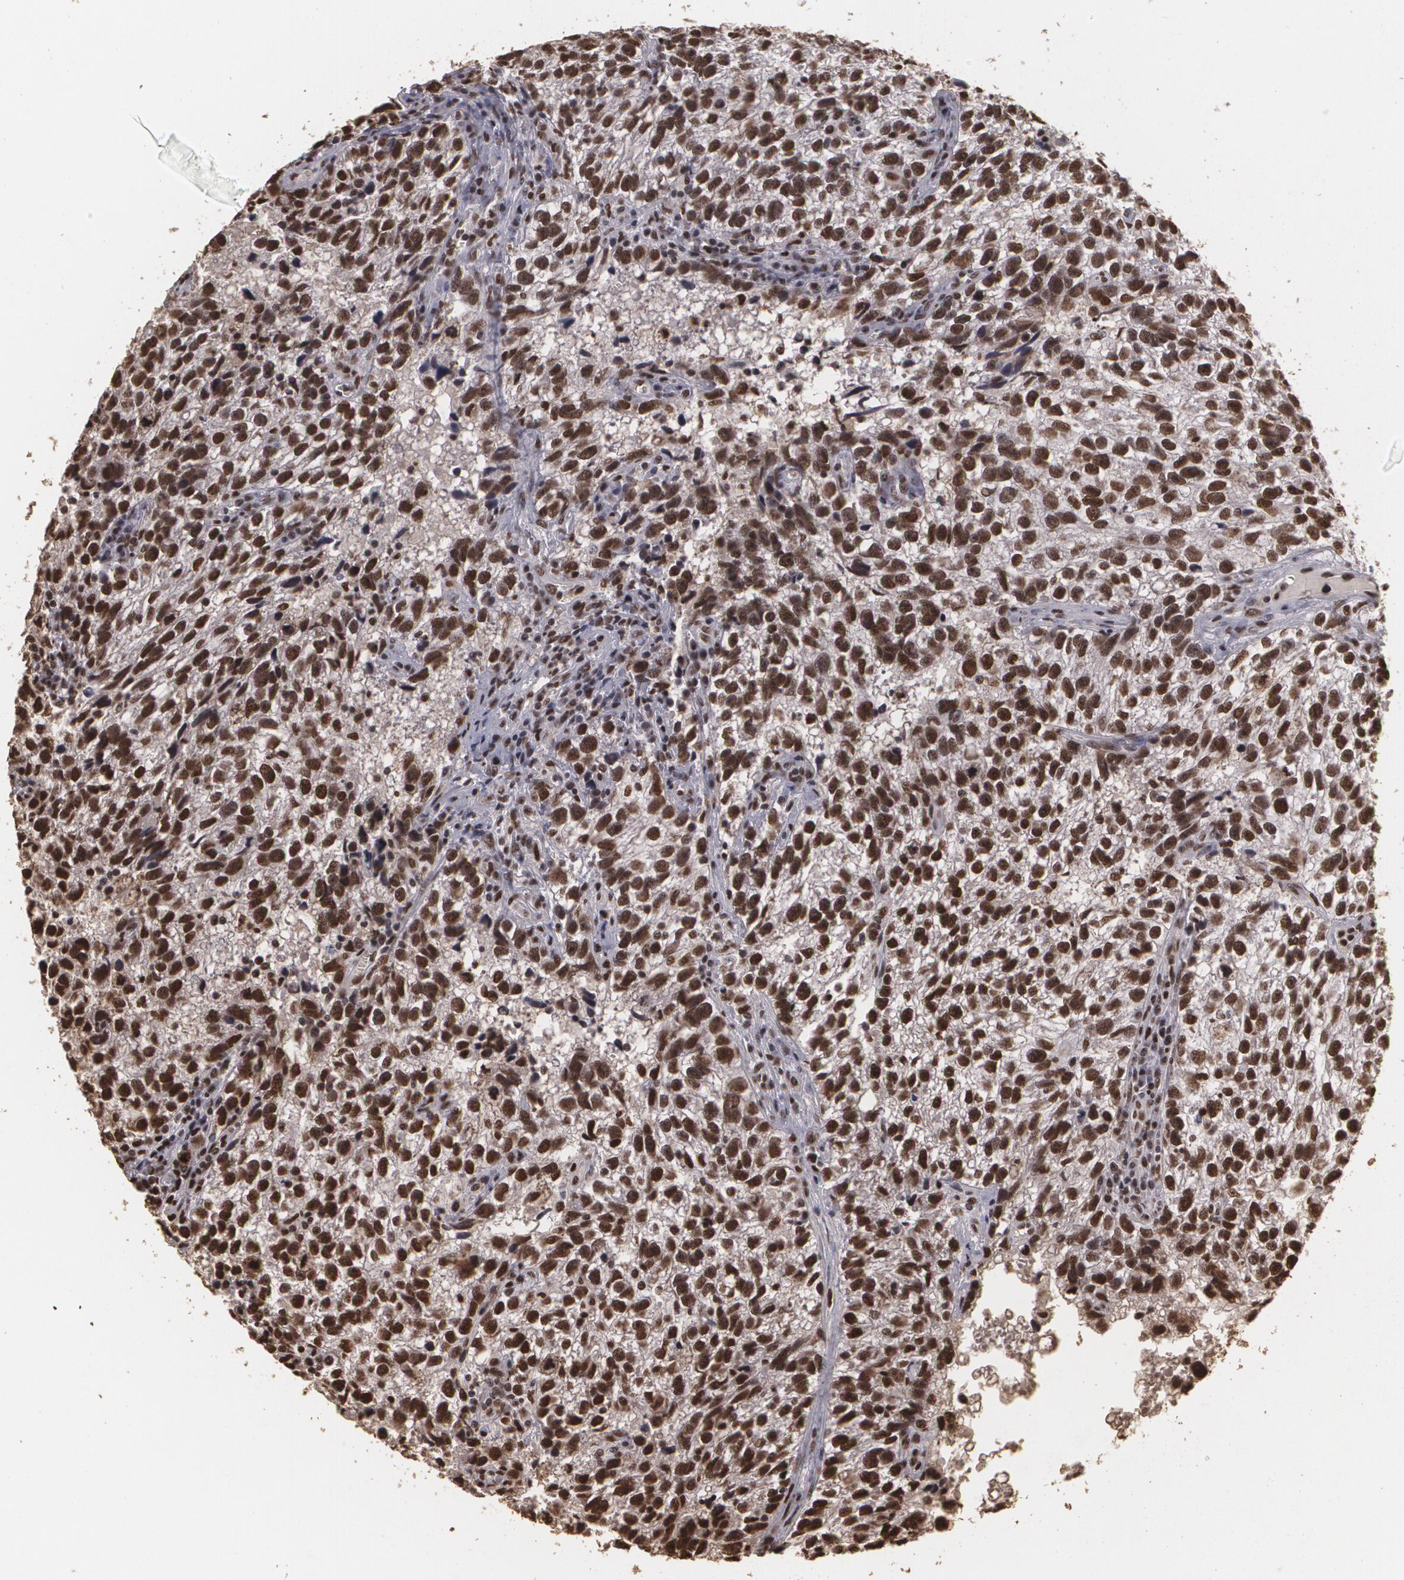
{"staining": {"intensity": "strong", "quantity": ">75%", "location": "cytoplasmic/membranous,nuclear"}, "tissue": "testis cancer", "cell_type": "Tumor cells", "image_type": "cancer", "snomed": [{"axis": "morphology", "description": "Seminoma, NOS"}, {"axis": "topography", "description": "Testis"}], "caption": "DAB (3,3'-diaminobenzidine) immunohistochemical staining of human testis seminoma exhibits strong cytoplasmic/membranous and nuclear protein expression in about >75% of tumor cells.", "gene": "RCOR1", "patient": {"sex": "male", "age": 38}}